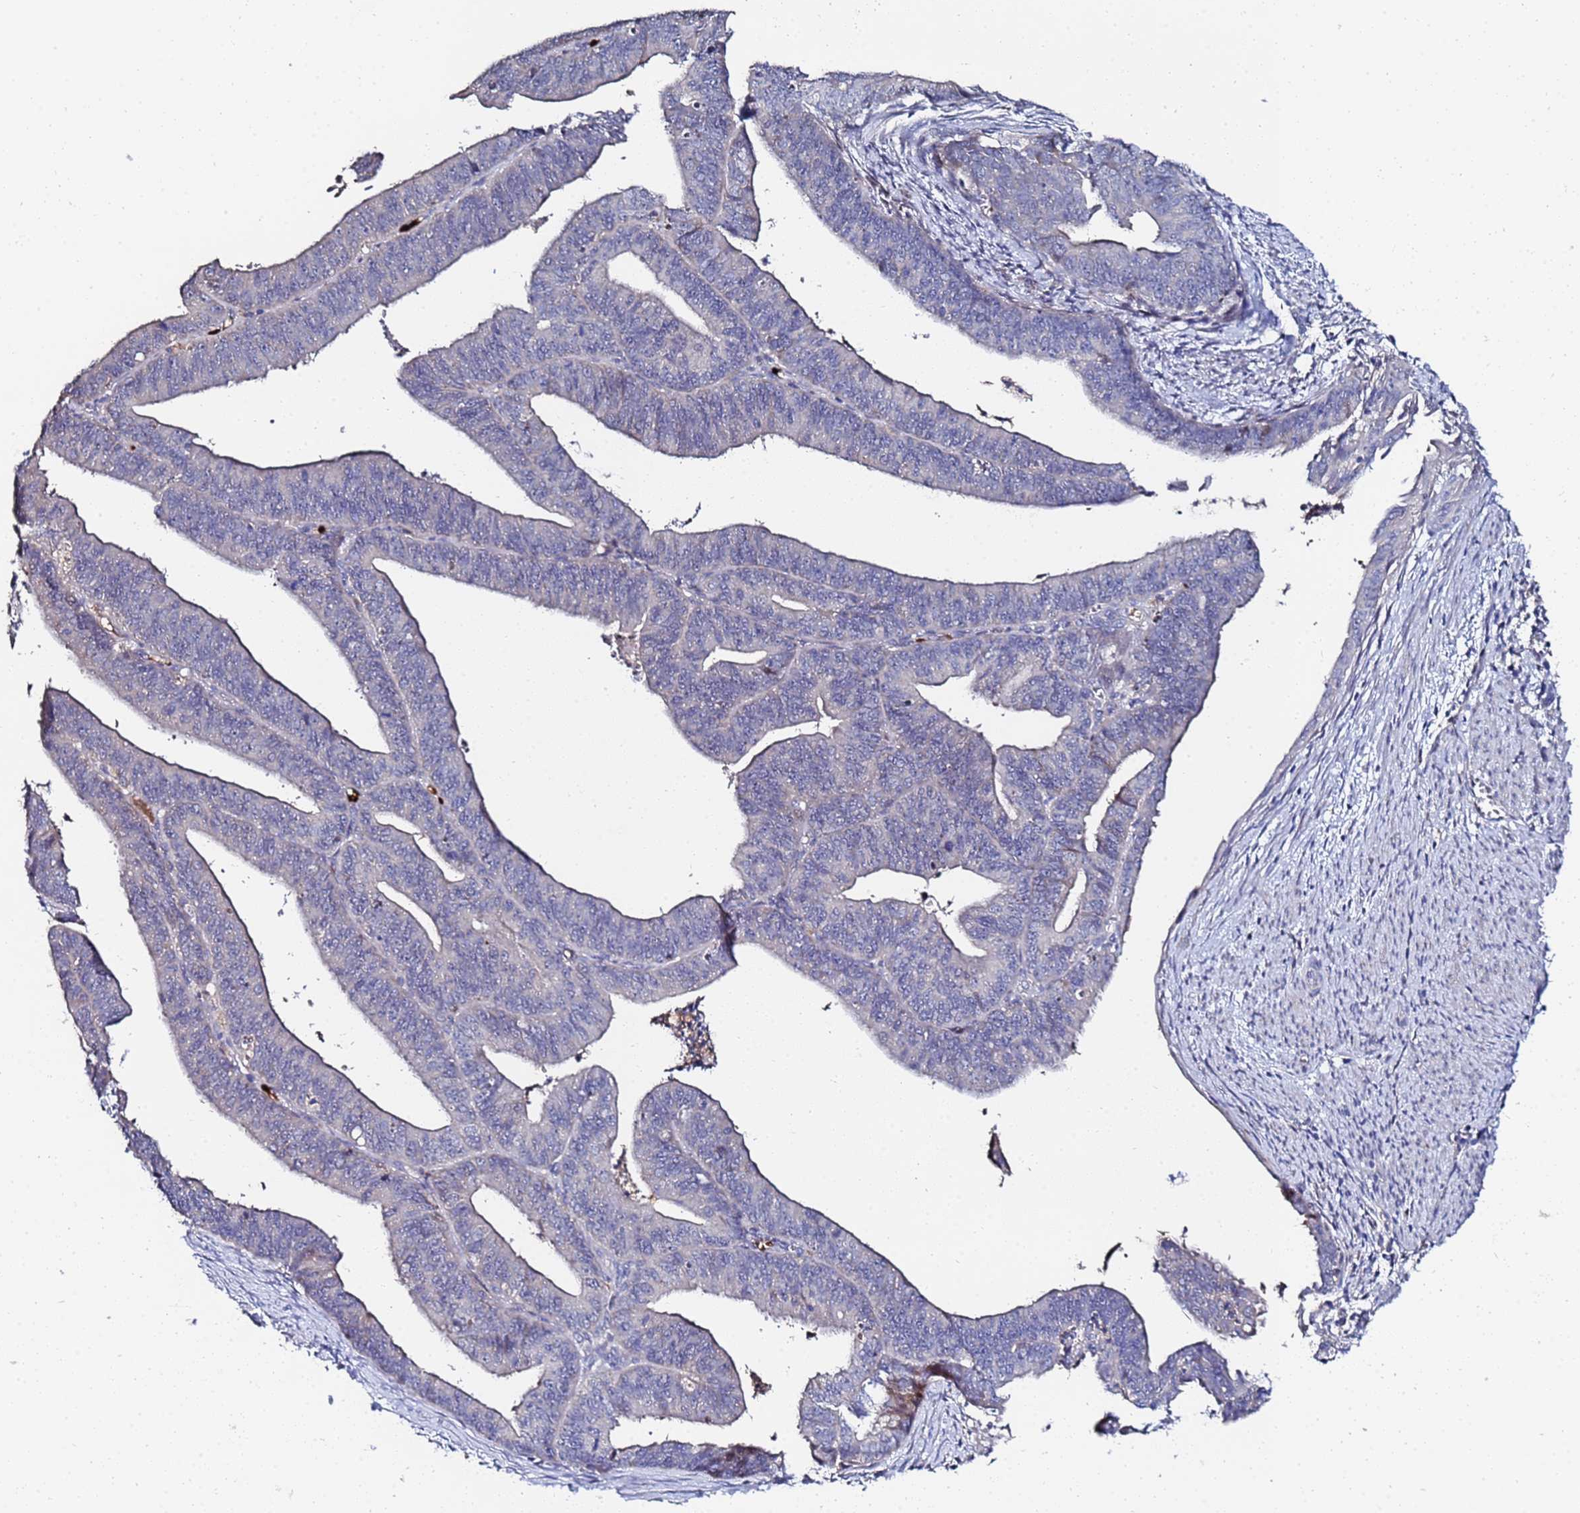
{"staining": {"intensity": "negative", "quantity": "none", "location": "none"}, "tissue": "endometrial cancer", "cell_type": "Tumor cells", "image_type": "cancer", "snomed": [{"axis": "morphology", "description": "Adenocarcinoma, NOS"}, {"axis": "topography", "description": "Endometrium"}], "caption": "Immunohistochemical staining of endometrial adenocarcinoma exhibits no significant staining in tumor cells.", "gene": "TCP10L", "patient": {"sex": "female", "age": 73}}